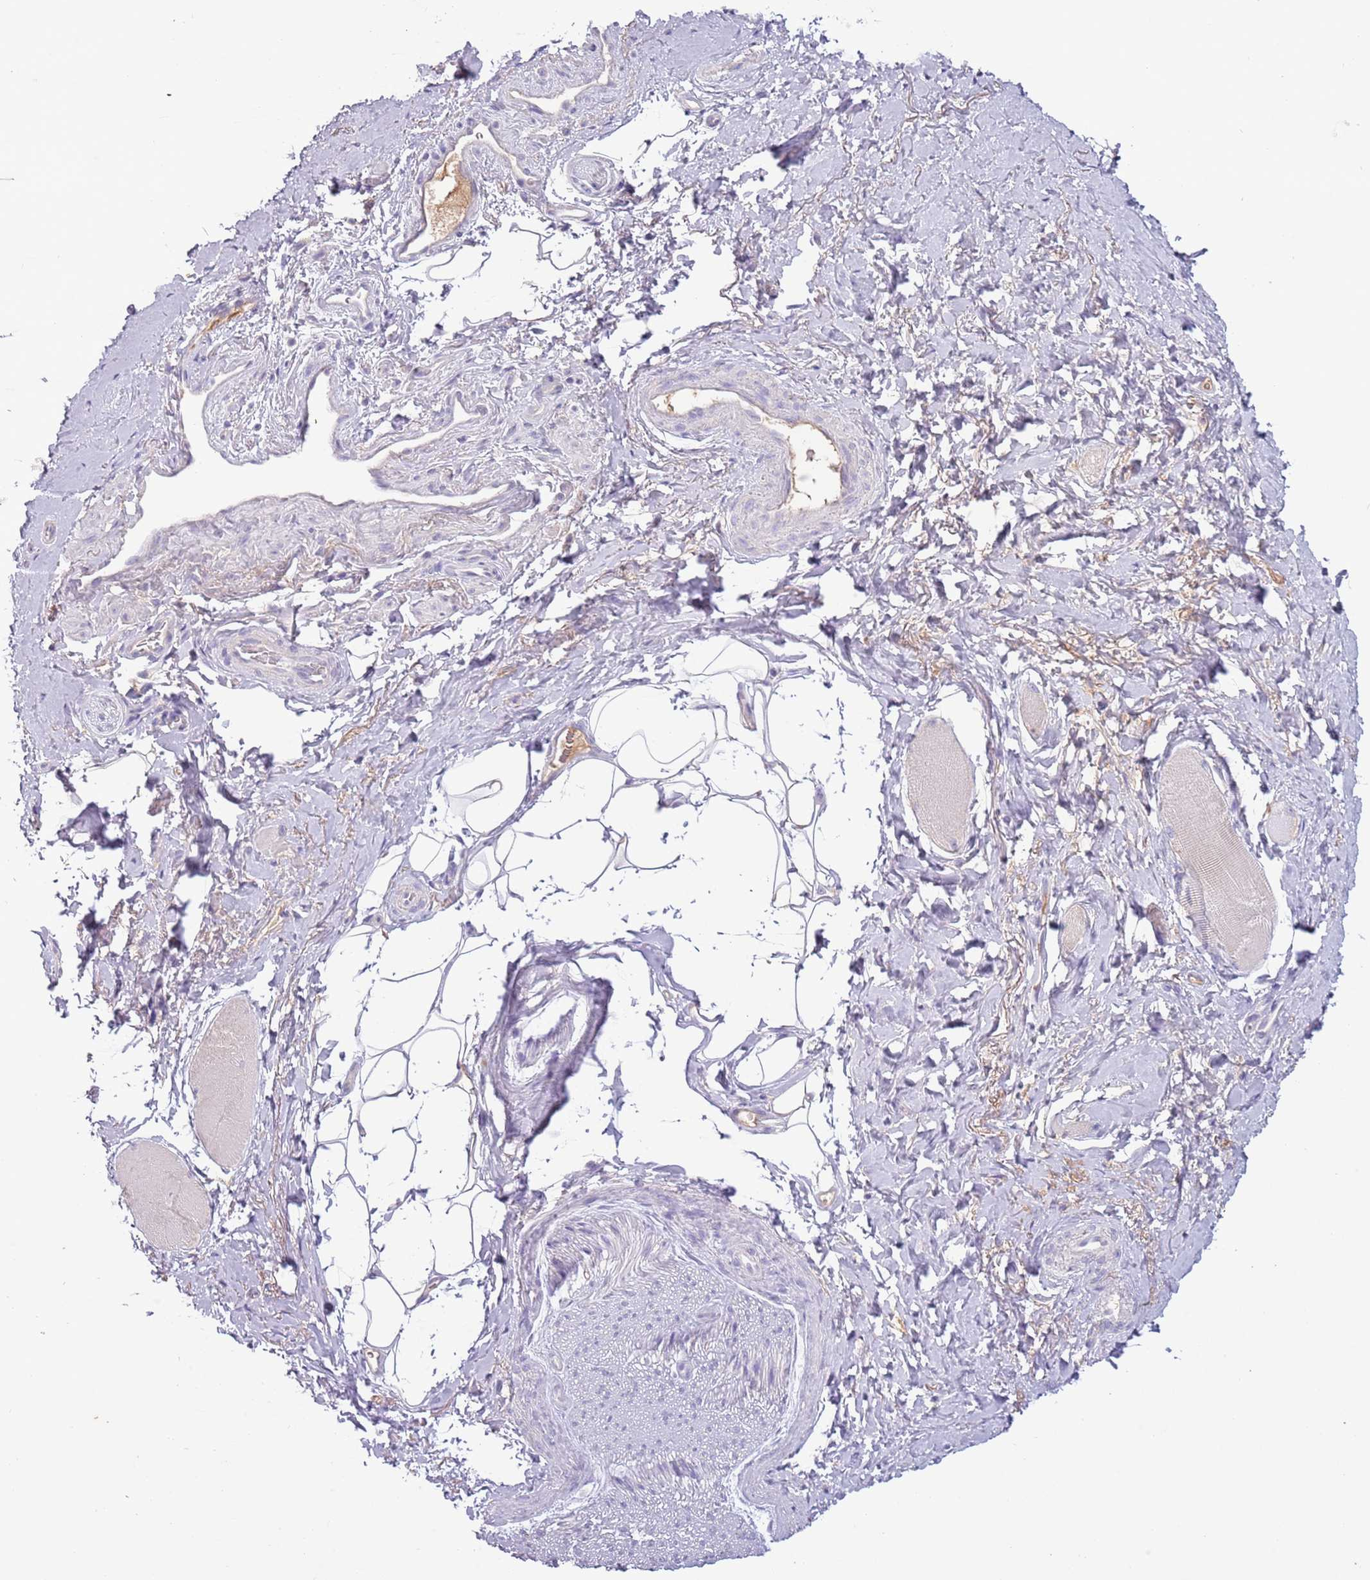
{"staining": {"intensity": "negative", "quantity": "none", "location": "none"}, "tissue": "smooth muscle", "cell_type": "Smooth muscle cells", "image_type": "normal", "snomed": [{"axis": "morphology", "description": "Normal tissue, NOS"}, {"axis": "topography", "description": "Smooth muscle"}, {"axis": "topography", "description": "Peripheral nerve tissue"}], "caption": "This histopathology image is of benign smooth muscle stained with immunohistochemistry to label a protein in brown with the nuclei are counter-stained blue. There is no staining in smooth muscle cells. (IHC, brightfield microscopy, high magnification).", "gene": "SYS1", "patient": {"sex": "male", "age": 69}}